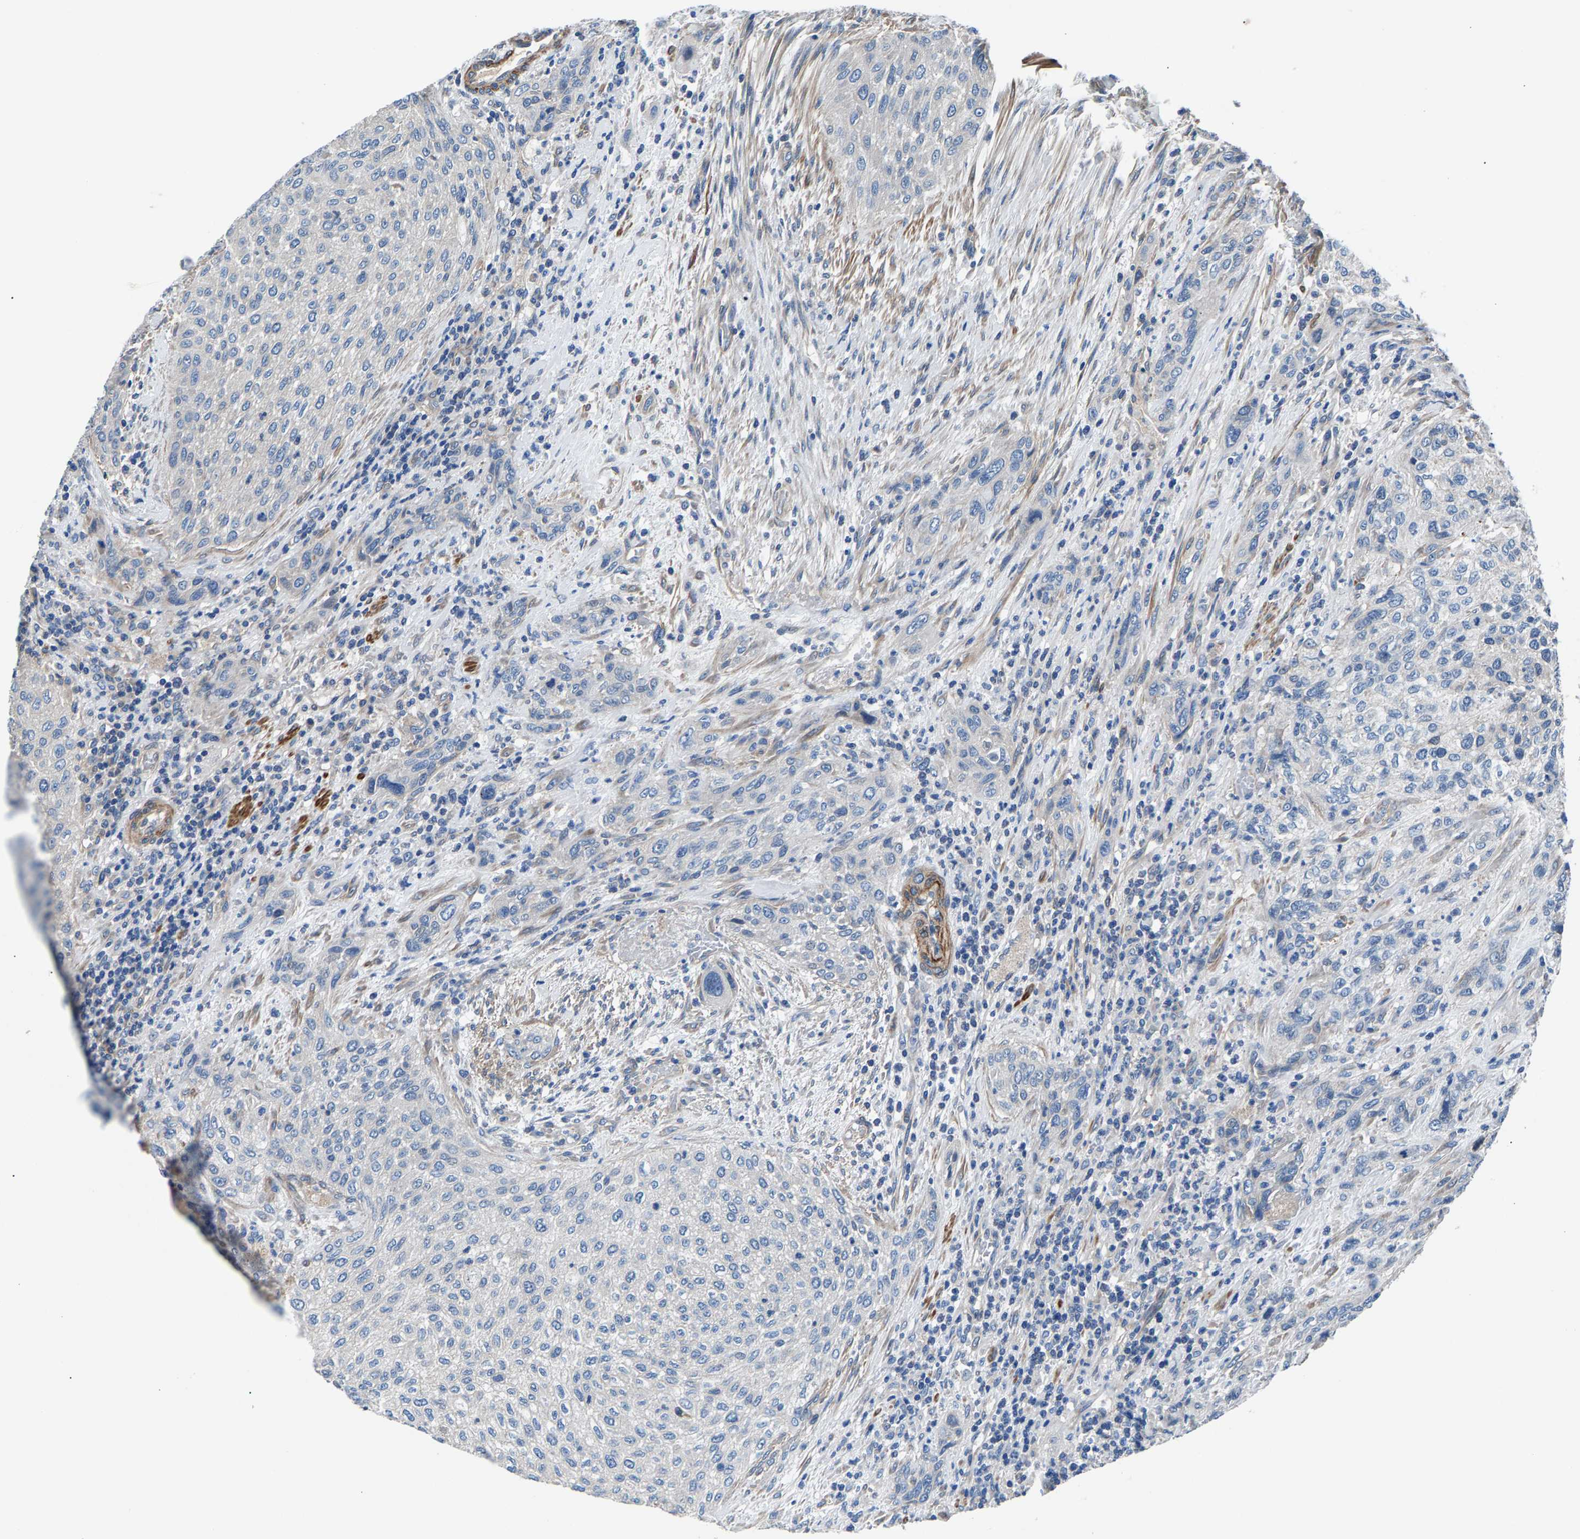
{"staining": {"intensity": "negative", "quantity": "none", "location": "none"}, "tissue": "urothelial cancer", "cell_type": "Tumor cells", "image_type": "cancer", "snomed": [{"axis": "morphology", "description": "Urothelial carcinoma, Low grade"}, {"axis": "morphology", "description": "Urothelial carcinoma, High grade"}, {"axis": "topography", "description": "Urinary bladder"}], "caption": "There is no significant positivity in tumor cells of urothelial carcinoma (high-grade).", "gene": "CDRT4", "patient": {"sex": "male", "age": 35}}